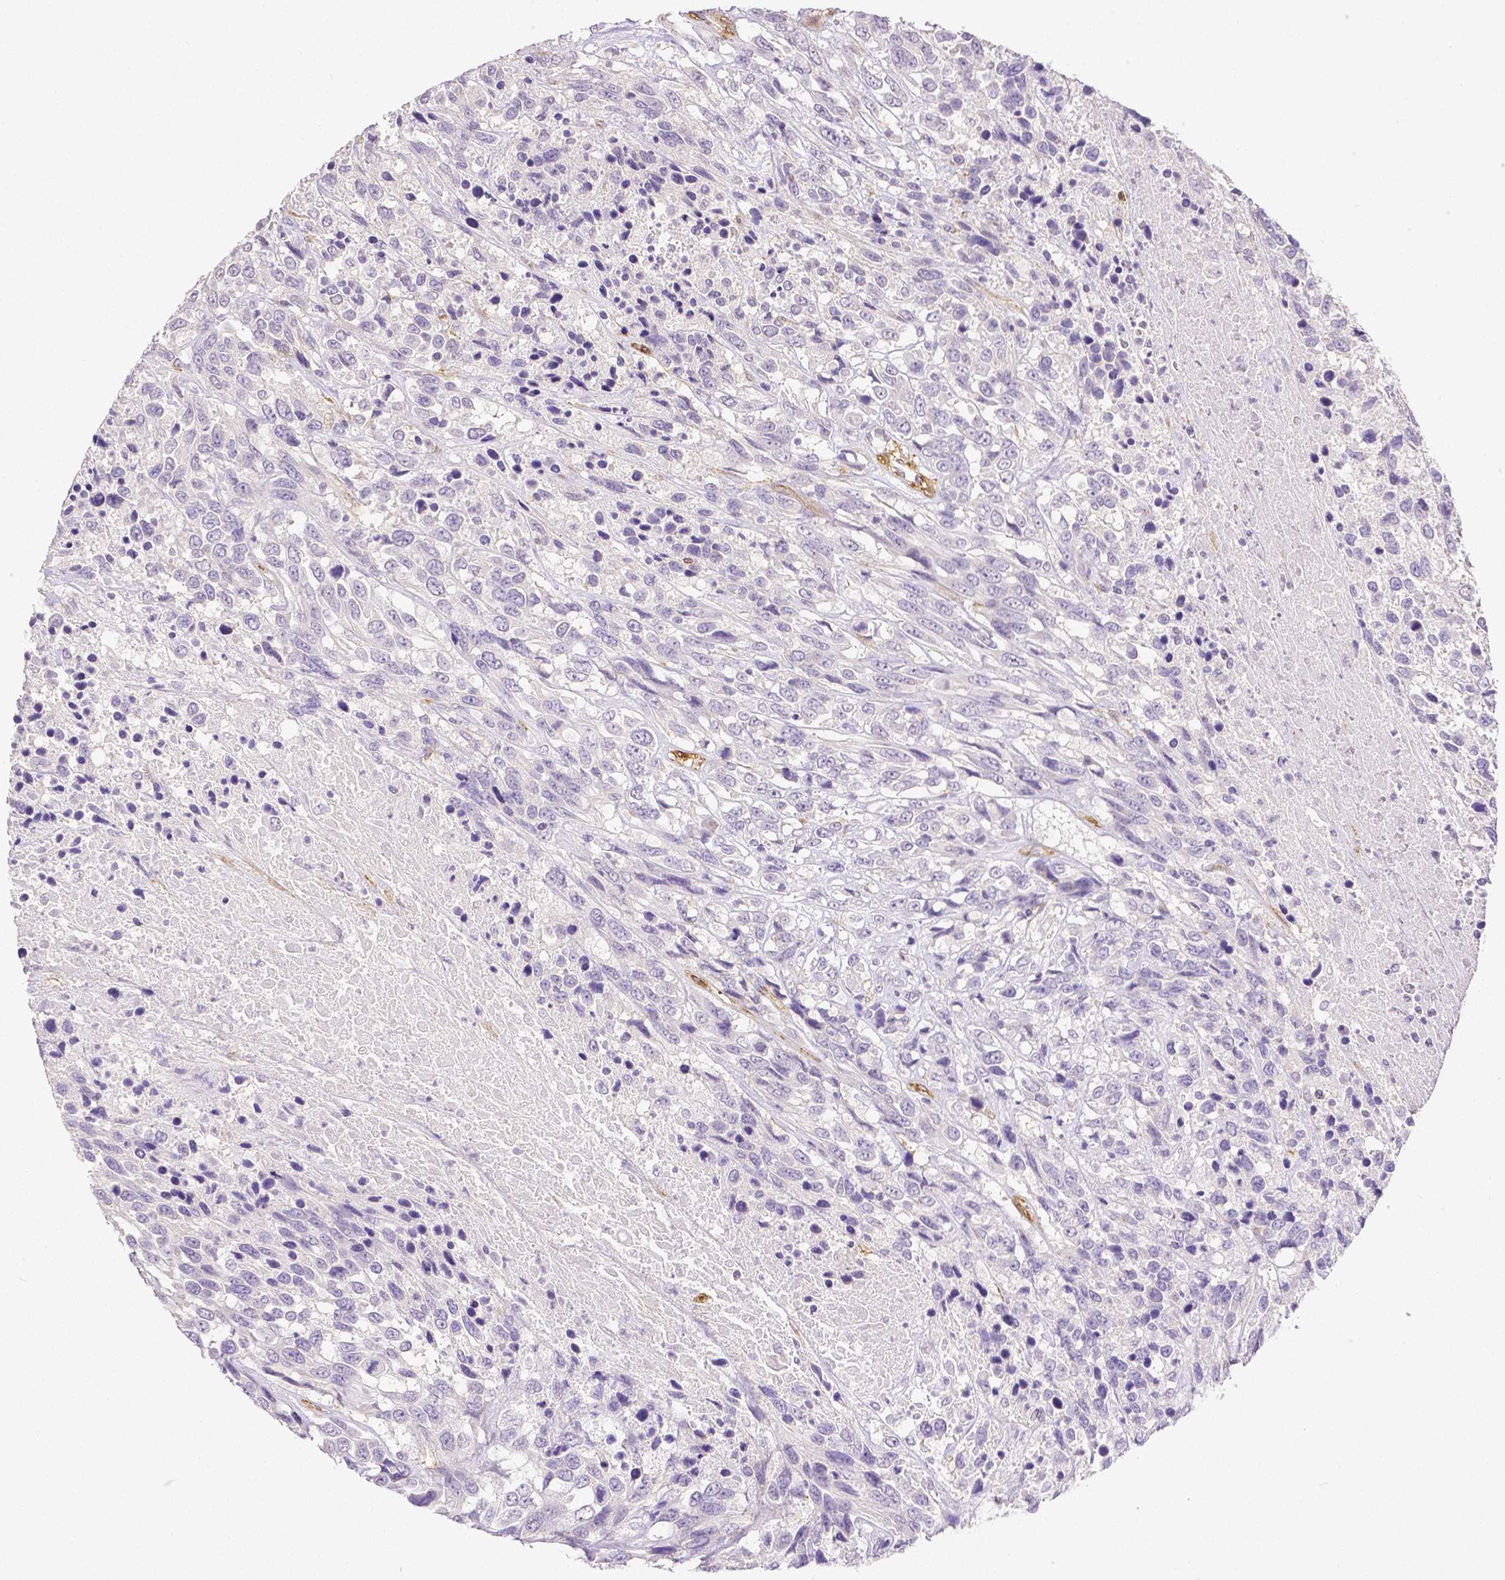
{"staining": {"intensity": "negative", "quantity": "none", "location": "none"}, "tissue": "urothelial cancer", "cell_type": "Tumor cells", "image_type": "cancer", "snomed": [{"axis": "morphology", "description": "Urothelial carcinoma, High grade"}, {"axis": "topography", "description": "Urinary bladder"}], "caption": "IHC of urothelial cancer demonstrates no staining in tumor cells. (Stains: DAB immunohistochemistry (IHC) with hematoxylin counter stain, Microscopy: brightfield microscopy at high magnification).", "gene": "THY1", "patient": {"sex": "female", "age": 70}}